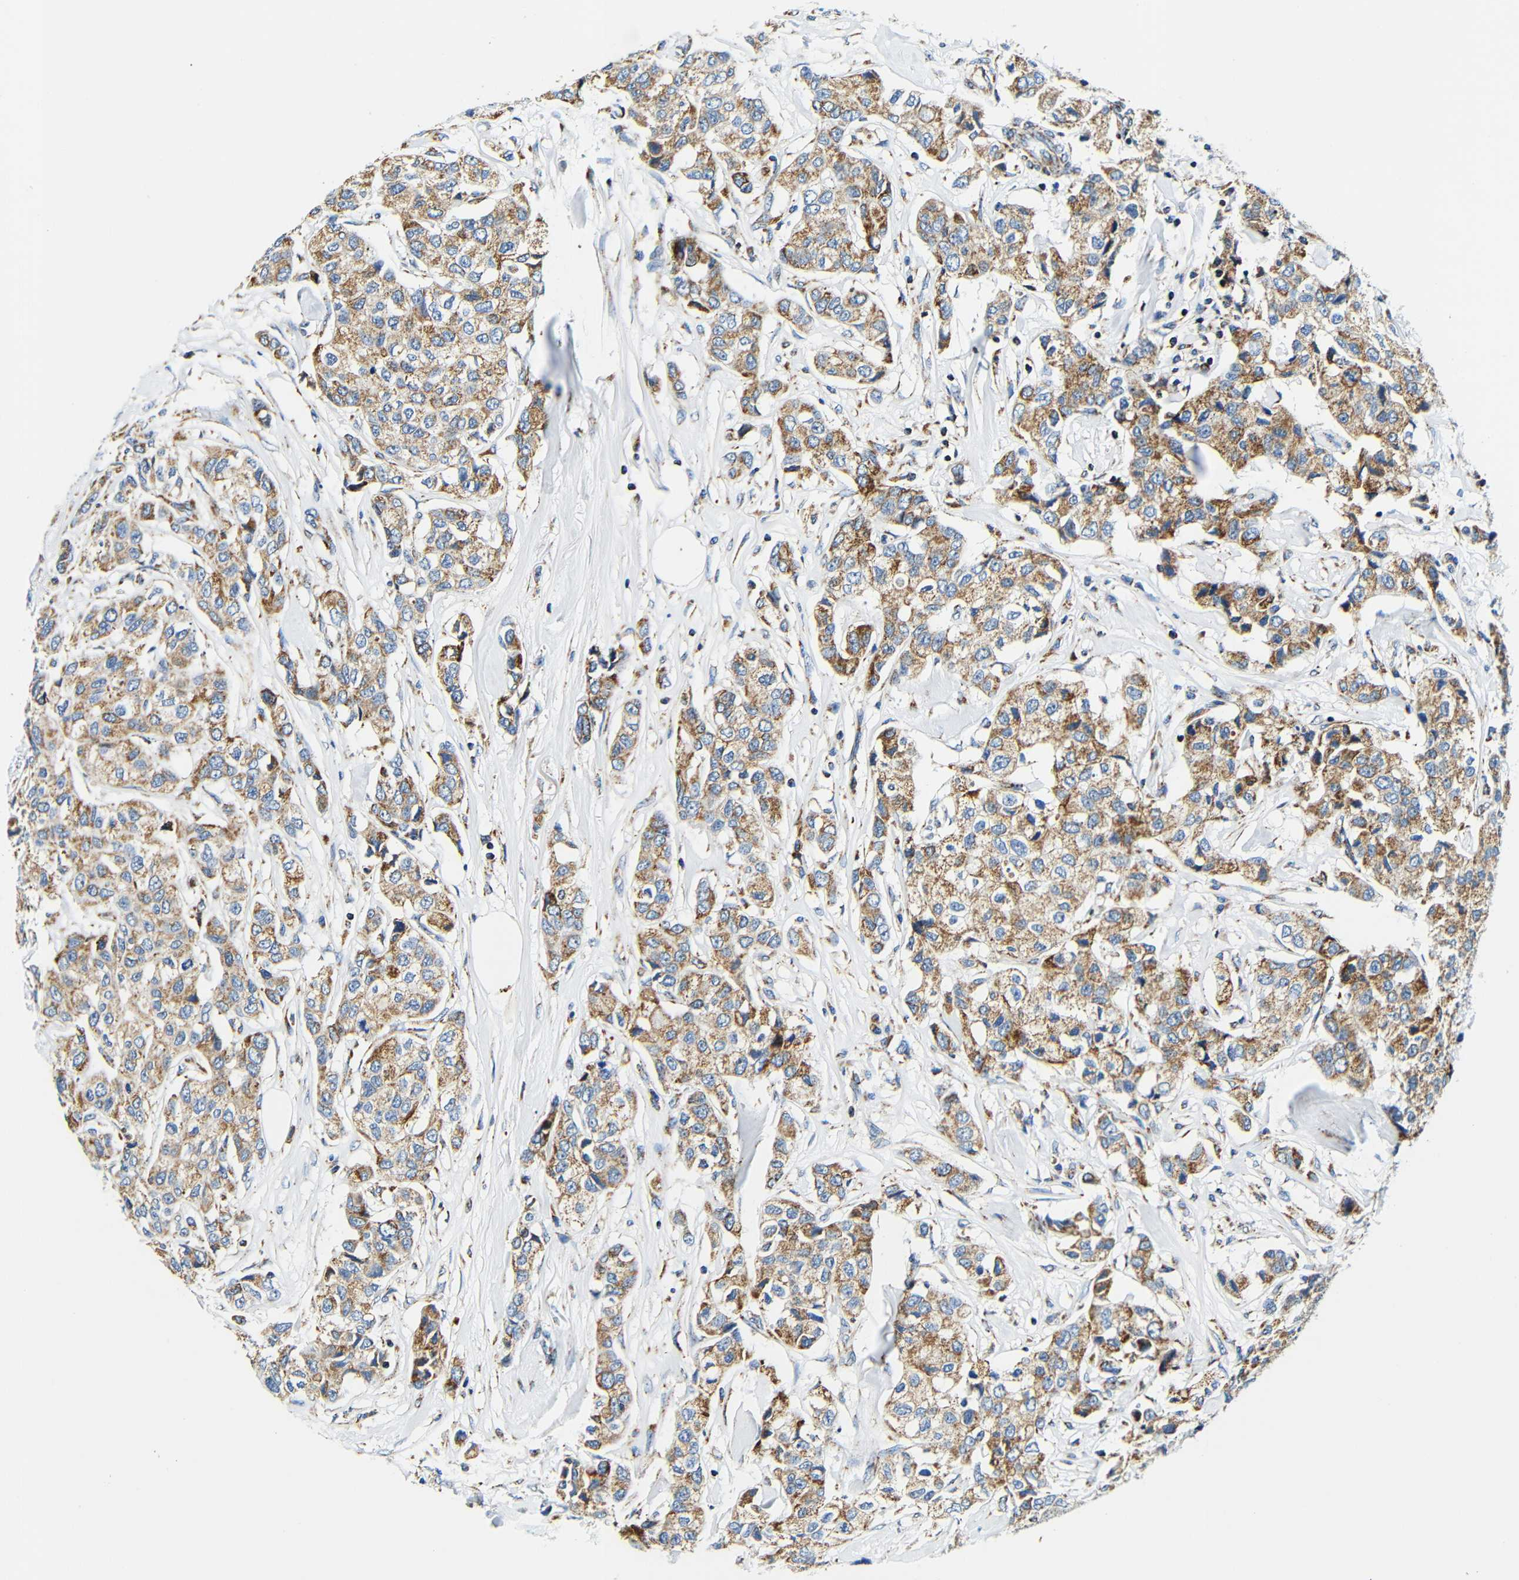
{"staining": {"intensity": "moderate", "quantity": ">75%", "location": "cytoplasmic/membranous"}, "tissue": "breast cancer", "cell_type": "Tumor cells", "image_type": "cancer", "snomed": [{"axis": "morphology", "description": "Hyperplasia, NOS"}, {"axis": "topography", "description": "Breast"}], "caption": "A brown stain shows moderate cytoplasmic/membranous expression of a protein in human breast cancer tumor cells.", "gene": "GALNT18", "patient": {"sex": "female", "age": 47}}